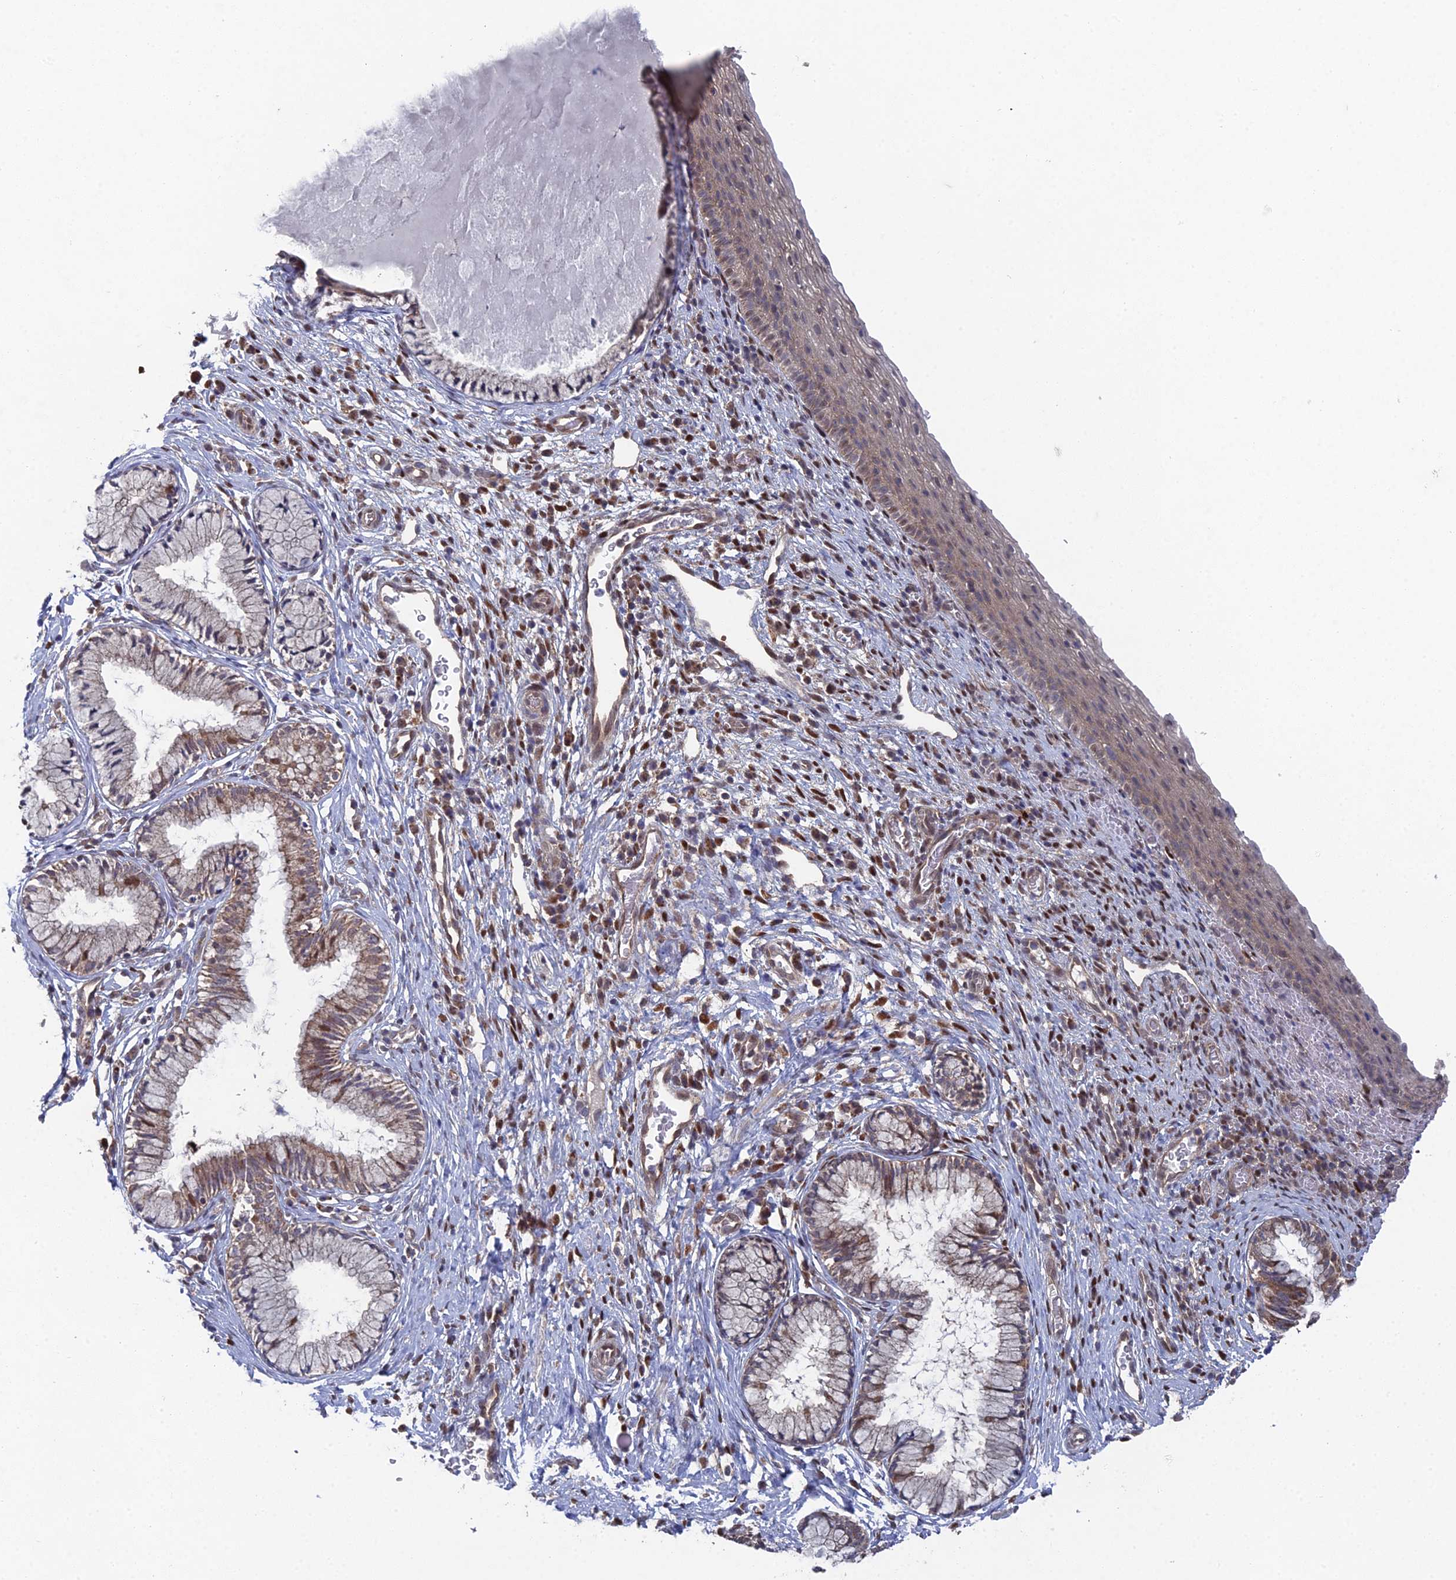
{"staining": {"intensity": "moderate", "quantity": "<25%", "location": "cytoplasmic/membranous"}, "tissue": "cervix", "cell_type": "Glandular cells", "image_type": "normal", "snomed": [{"axis": "morphology", "description": "Normal tissue, NOS"}, {"axis": "topography", "description": "Cervix"}], "caption": "Brown immunohistochemical staining in benign cervix reveals moderate cytoplasmic/membranous positivity in approximately <25% of glandular cells. (Stains: DAB (3,3'-diaminobenzidine) in brown, nuclei in blue, Microscopy: brightfield microscopy at high magnification).", "gene": "UNC5D", "patient": {"sex": "female", "age": 27}}